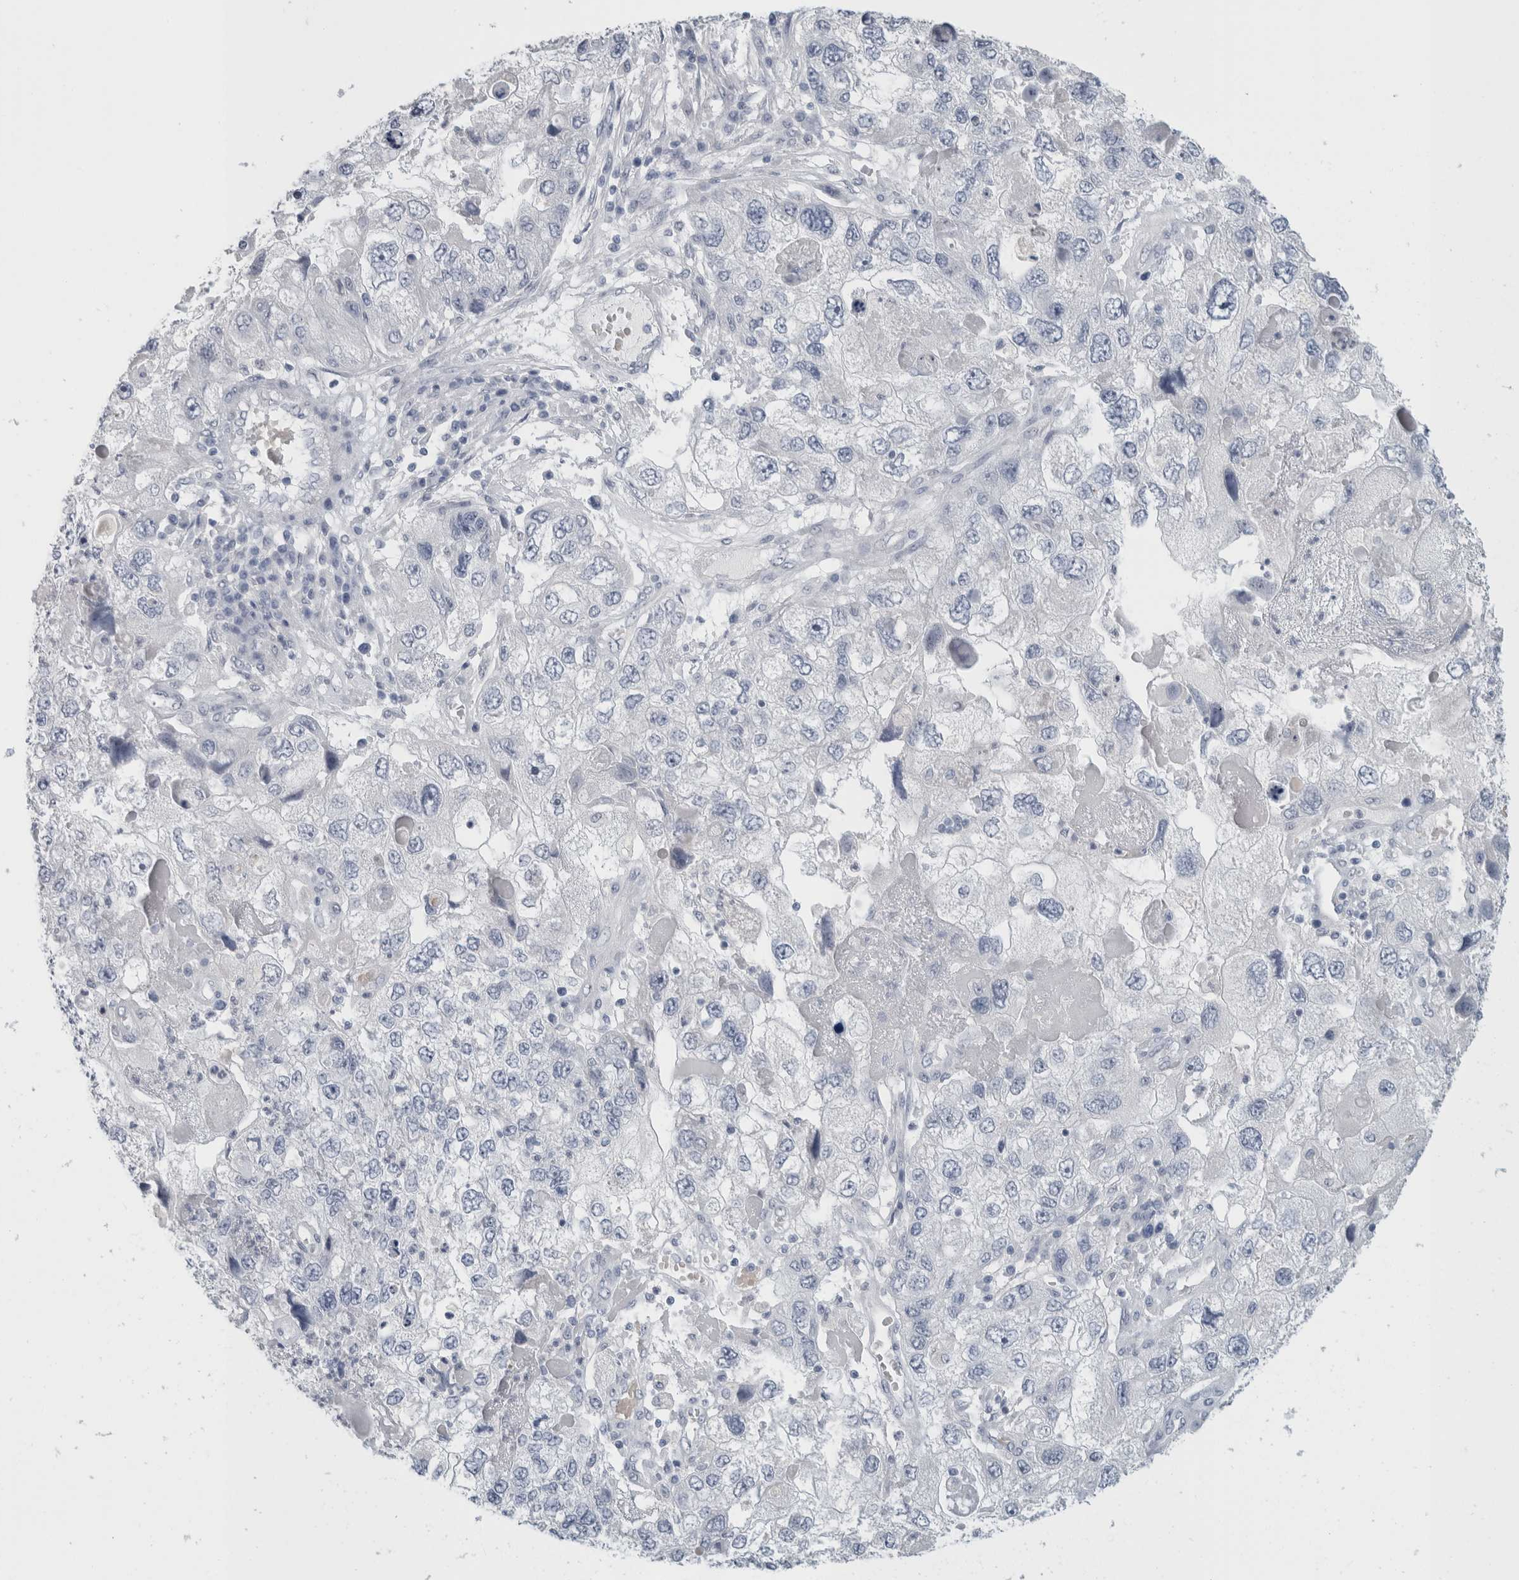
{"staining": {"intensity": "negative", "quantity": "none", "location": "none"}, "tissue": "endometrial cancer", "cell_type": "Tumor cells", "image_type": "cancer", "snomed": [{"axis": "morphology", "description": "Adenocarcinoma, NOS"}, {"axis": "topography", "description": "Endometrium"}], "caption": "There is no significant positivity in tumor cells of adenocarcinoma (endometrial). Brightfield microscopy of immunohistochemistry stained with DAB (3,3'-diaminobenzidine) (brown) and hematoxylin (blue), captured at high magnification.", "gene": "FMR1NB", "patient": {"sex": "female", "age": 49}}